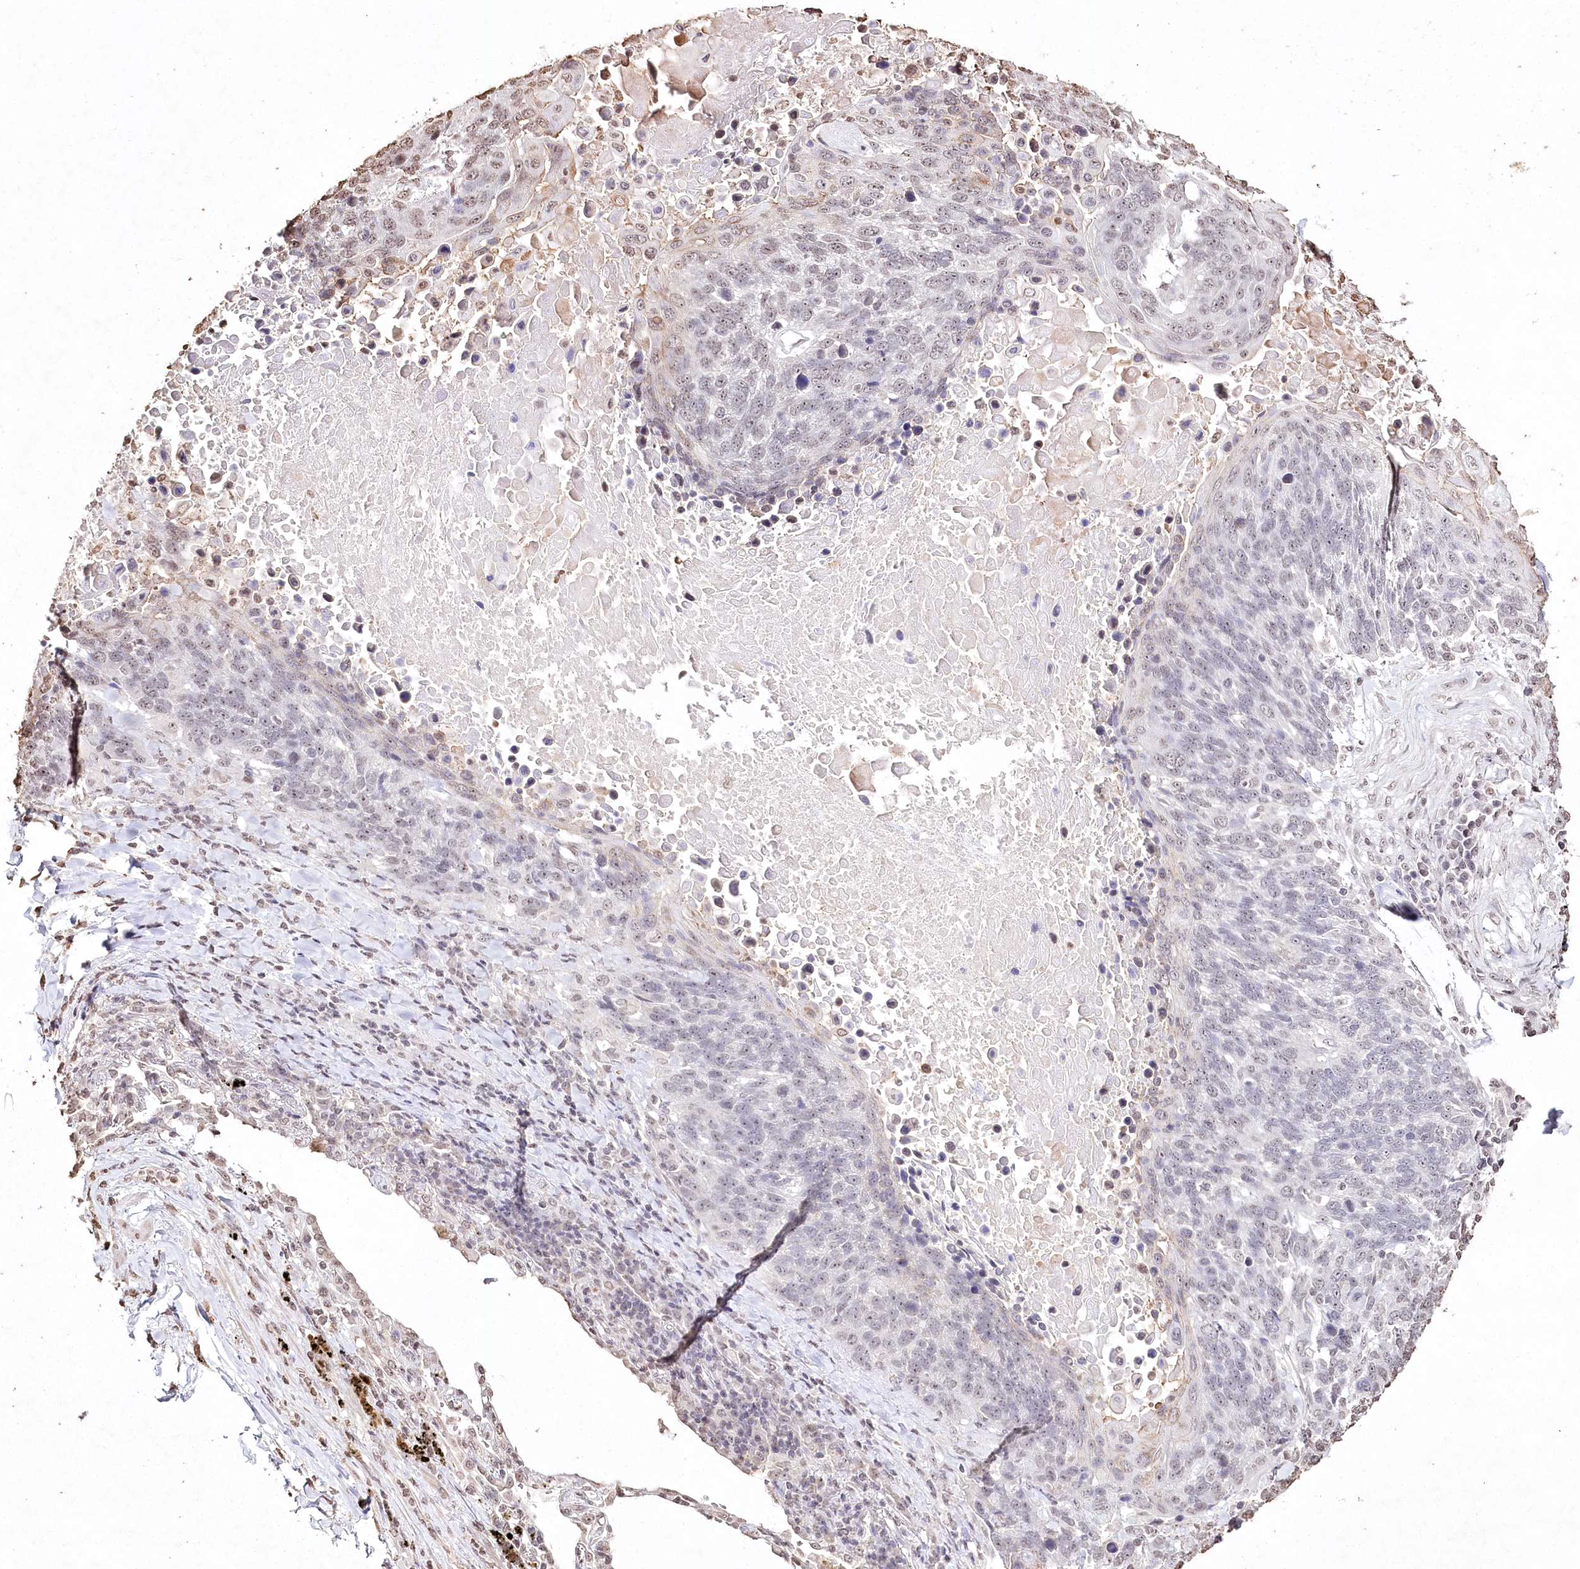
{"staining": {"intensity": "weak", "quantity": "<25%", "location": "nuclear"}, "tissue": "lung cancer", "cell_type": "Tumor cells", "image_type": "cancer", "snomed": [{"axis": "morphology", "description": "Squamous cell carcinoma, NOS"}, {"axis": "topography", "description": "Lung"}], "caption": "High power microscopy photomicrograph of an IHC photomicrograph of lung cancer (squamous cell carcinoma), revealing no significant positivity in tumor cells. (Immunohistochemistry, brightfield microscopy, high magnification).", "gene": "DMXL1", "patient": {"sex": "male", "age": 66}}